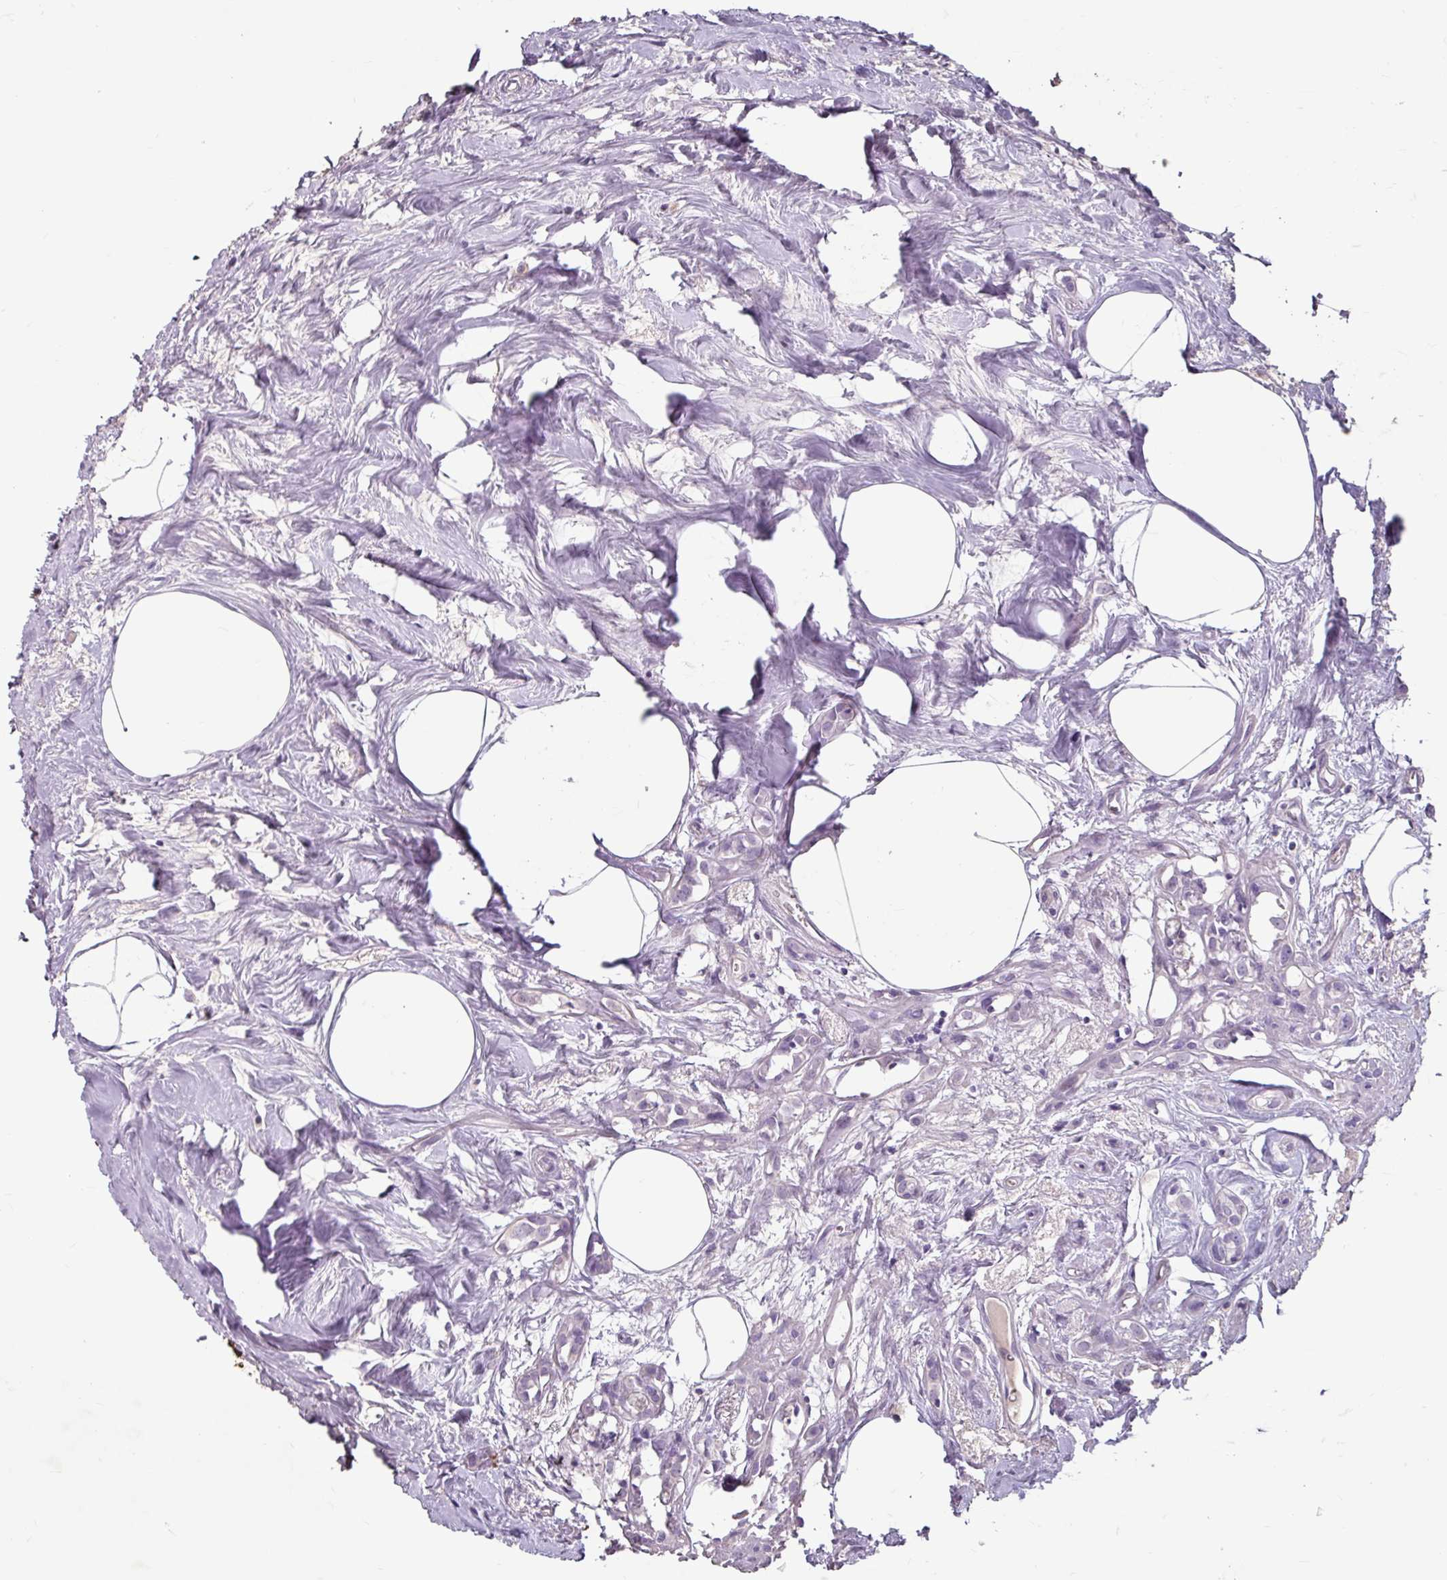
{"staining": {"intensity": "negative", "quantity": "none", "location": "none"}, "tissue": "breast cancer", "cell_type": "Tumor cells", "image_type": "cancer", "snomed": [{"axis": "morphology", "description": "Carcinoma, NOS"}, {"axis": "topography", "description": "Breast"}], "caption": "Photomicrograph shows no significant protein staining in tumor cells of breast cancer (carcinoma).", "gene": "ANKRD1", "patient": {"sex": "female", "age": 60}}